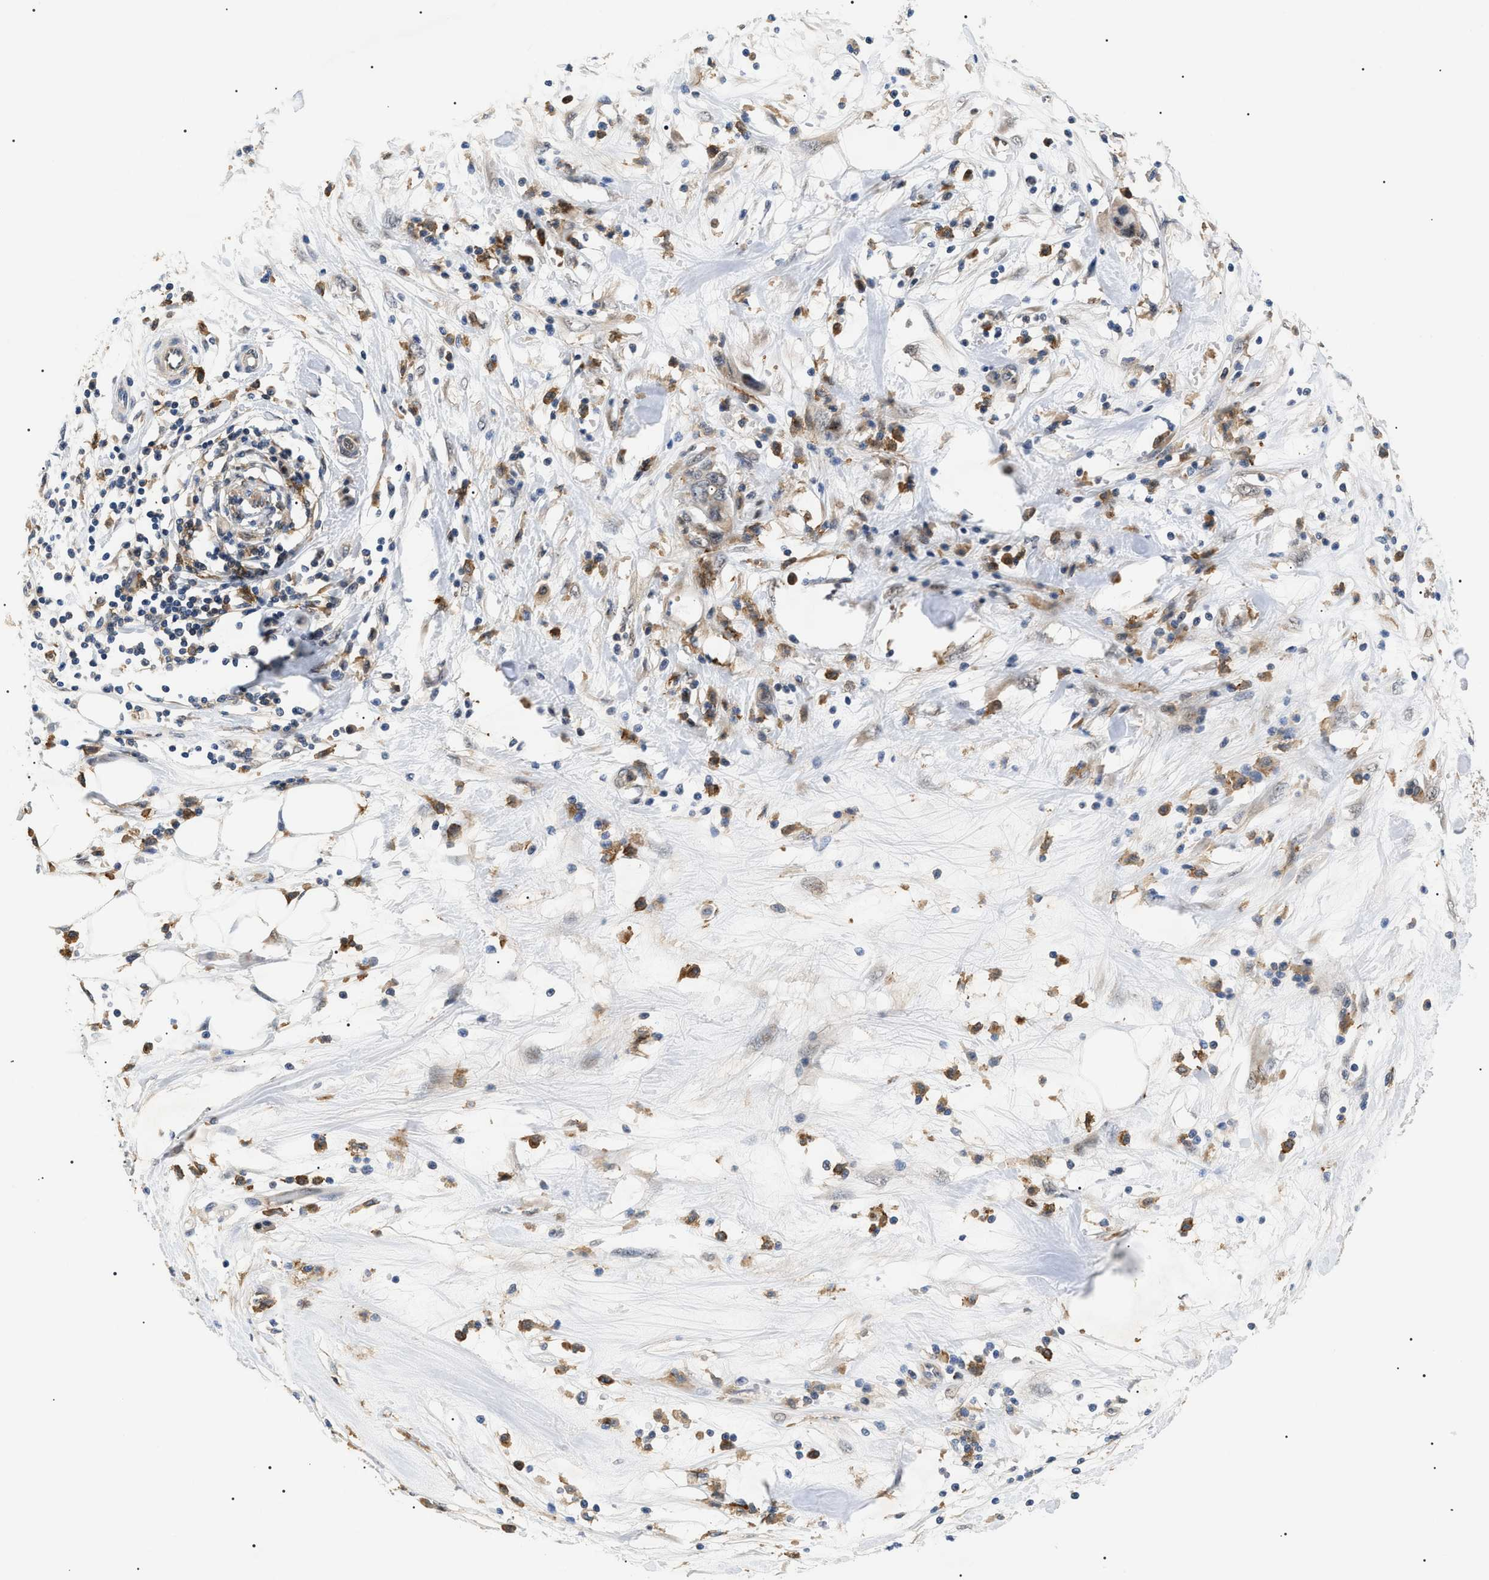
{"staining": {"intensity": "negative", "quantity": "none", "location": "none"}, "tissue": "pancreatic cancer", "cell_type": "Tumor cells", "image_type": "cancer", "snomed": [{"axis": "morphology", "description": "Adenocarcinoma, NOS"}, {"axis": "topography", "description": "Pancreas"}], "caption": "The IHC image has no significant positivity in tumor cells of pancreatic adenocarcinoma tissue.", "gene": "CD300A", "patient": {"sex": "female", "age": 57}}